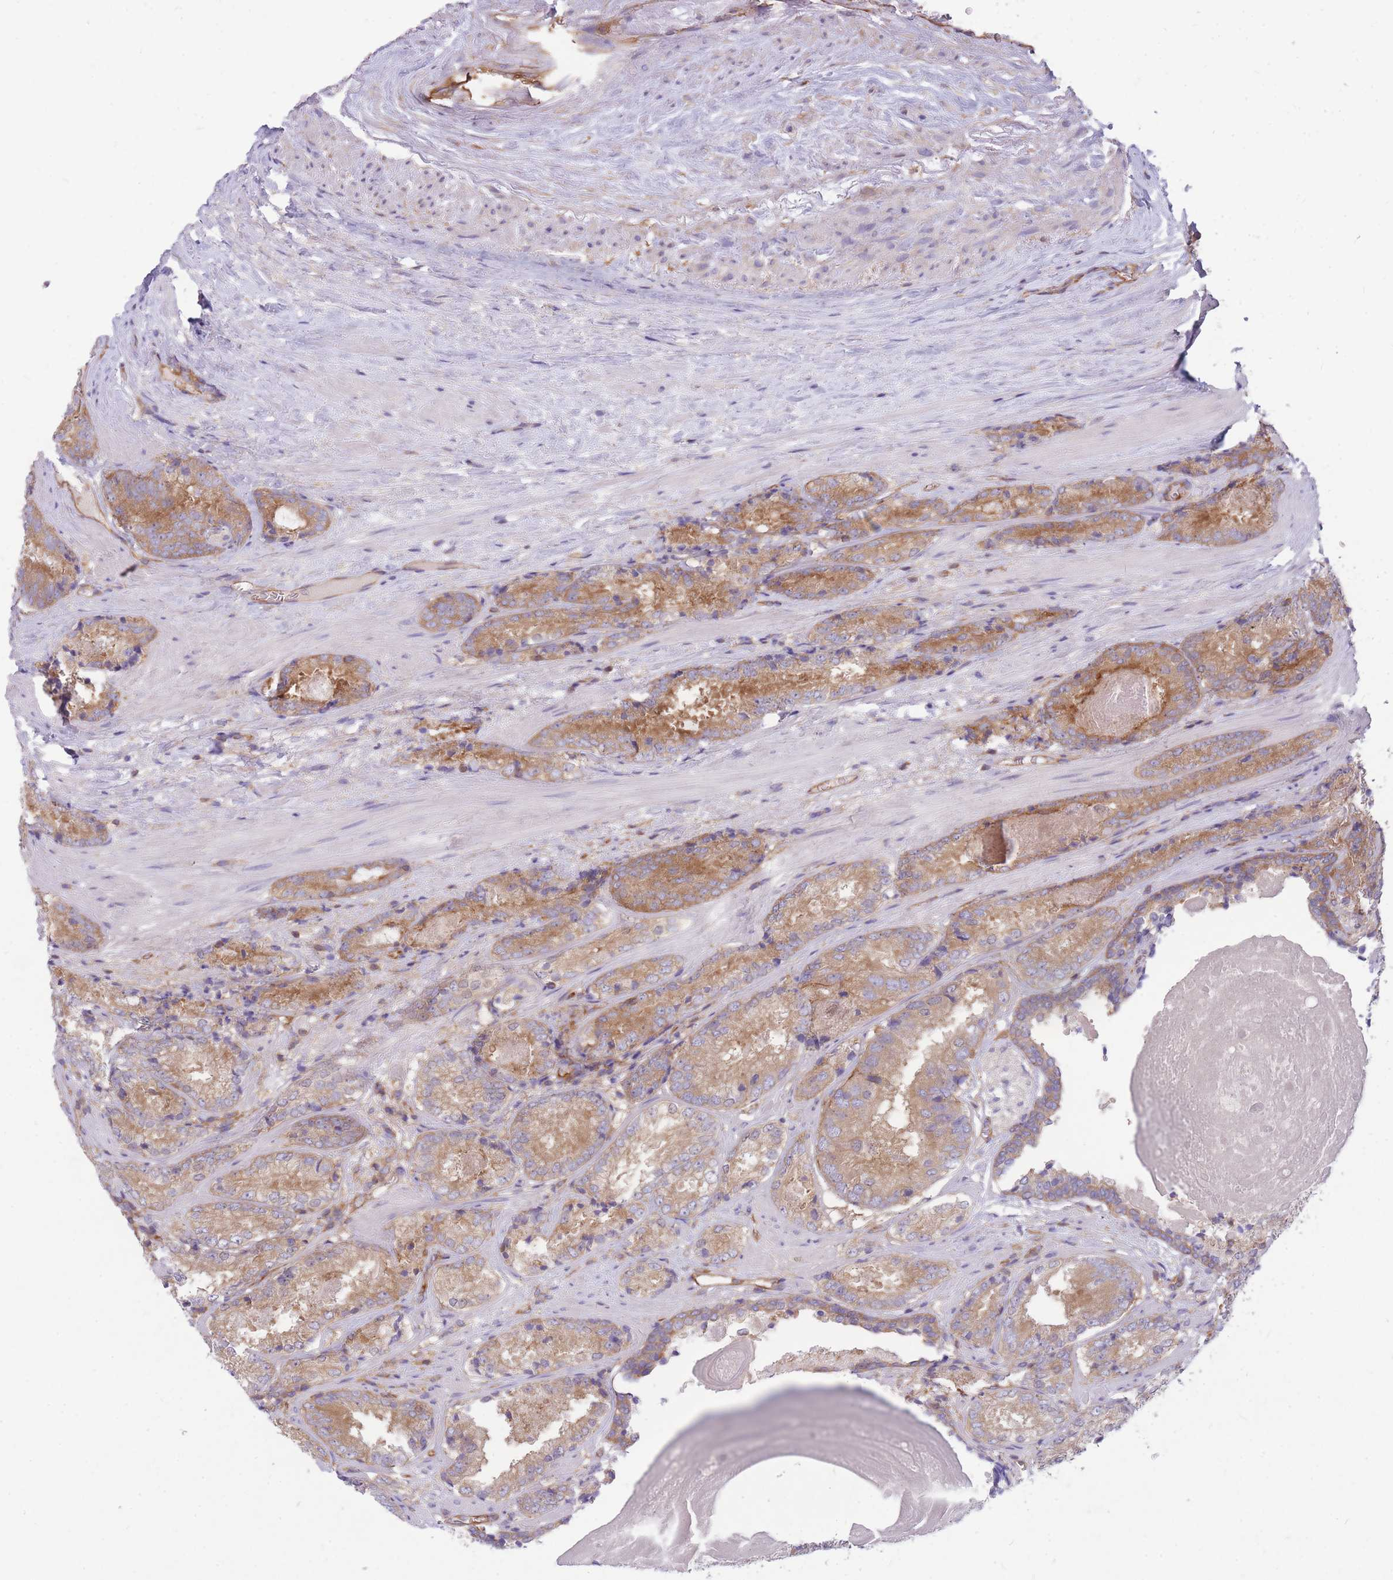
{"staining": {"intensity": "moderate", "quantity": ">75%", "location": "cytoplasmic/membranous"}, "tissue": "prostate cancer", "cell_type": "Tumor cells", "image_type": "cancer", "snomed": [{"axis": "morphology", "description": "Adenocarcinoma, High grade"}, {"axis": "topography", "description": "Prostate"}], "caption": "Immunohistochemistry (IHC) (DAB) staining of prostate cancer shows moderate cytoplasmic/membranous protein staining in approximately >75% of tumor cells.", "gene": "GGA1", "patient": {"sex": "male", "age": 63}}